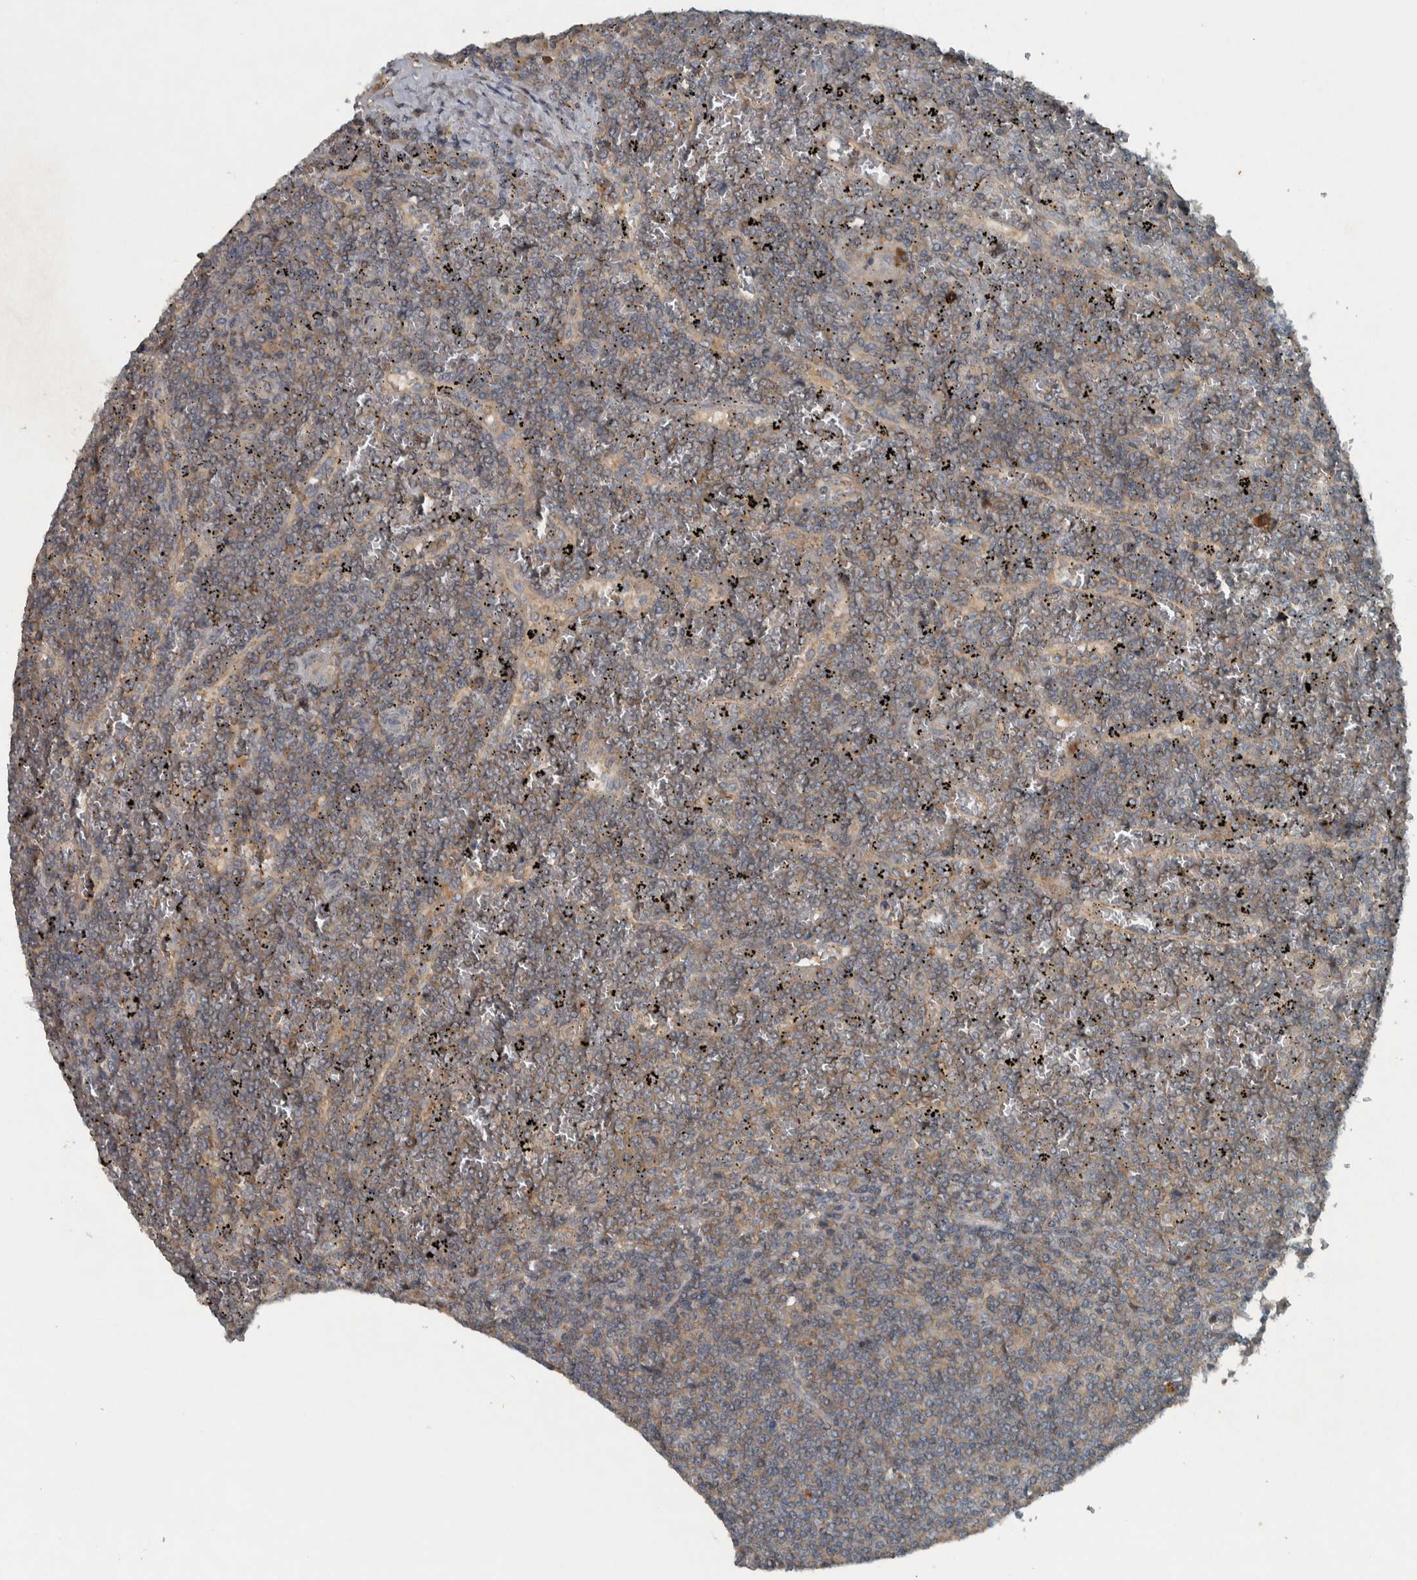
{"staining": {"intensity": "weak", "quantity": "25%-75%", "location": "cytoplasmic/membranous"}, "tissue": "lymphoma", "cell_type": "Tumor cells", "image_type": "cancer", "snomed": [{"axis": "morphology", "description": "Malignant lymphoma, non-Hodgkin's type, Low grade"}, {"axis": "topography", "description": "Spleen"}], "caption": "Weak cytoplasmic/membranous staining for a protein is seen in about 25%-75% of tumor cells of low-grade malignant lymphoma, non-Hodgkin's type using immunohistochemistry (IHC).", "gene": "CLCN2", "patient": {"sex": "female", "age": 19}}